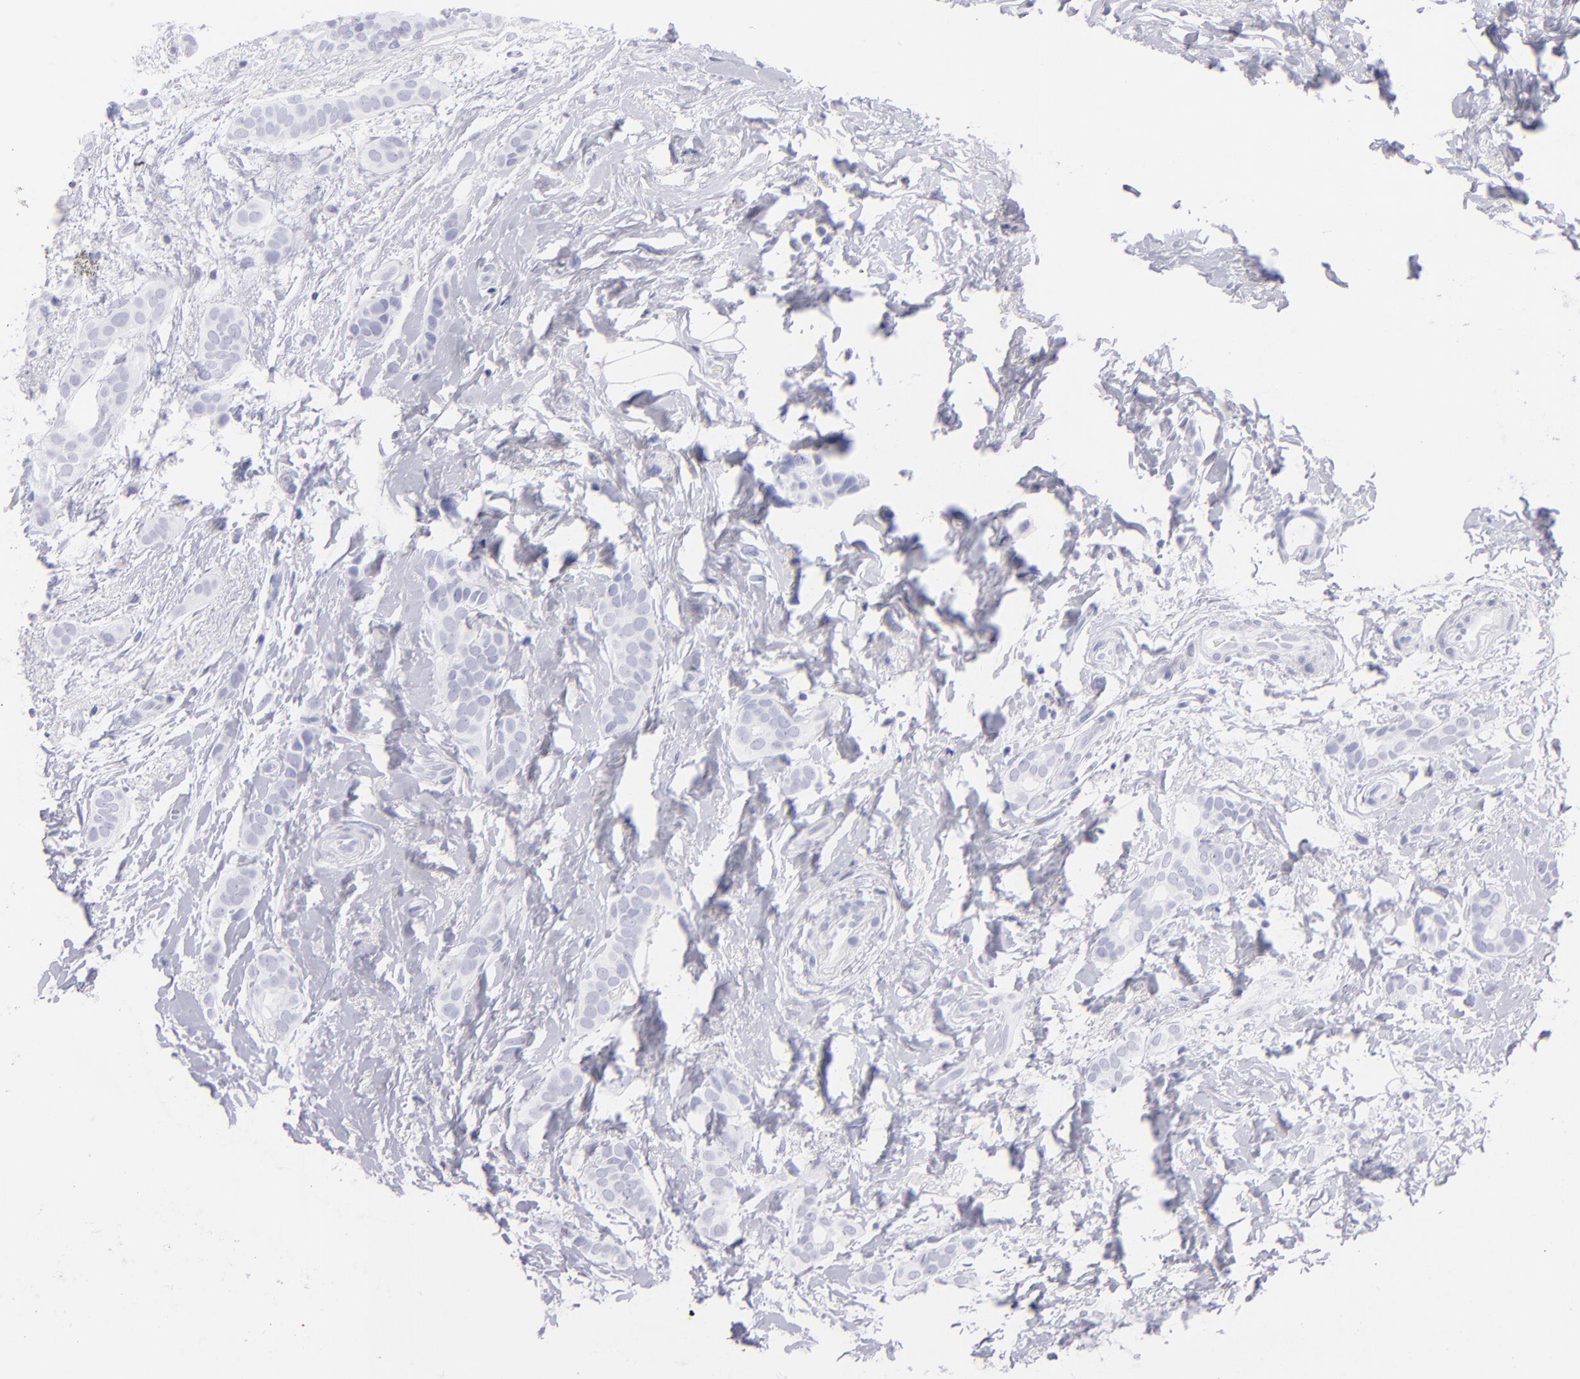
{"staining": {"intensity": "negative", "quantity": "none", "location": "none"}, "tissue": "breast cancer", "cell_type": "Tumor cells", "image_type": "cancer", "snomed": [{"axis": "morphology", "description": "Duct carcinoma"}, {"axis": "topography", "description": "Breast"}], "caption": "Image shows no protein expression in tumor cells of infiltrating ductal carcinoma (breast) tissue.", "gene": "SLC1A2", "patient": {"sex": "female", "age": 54}}